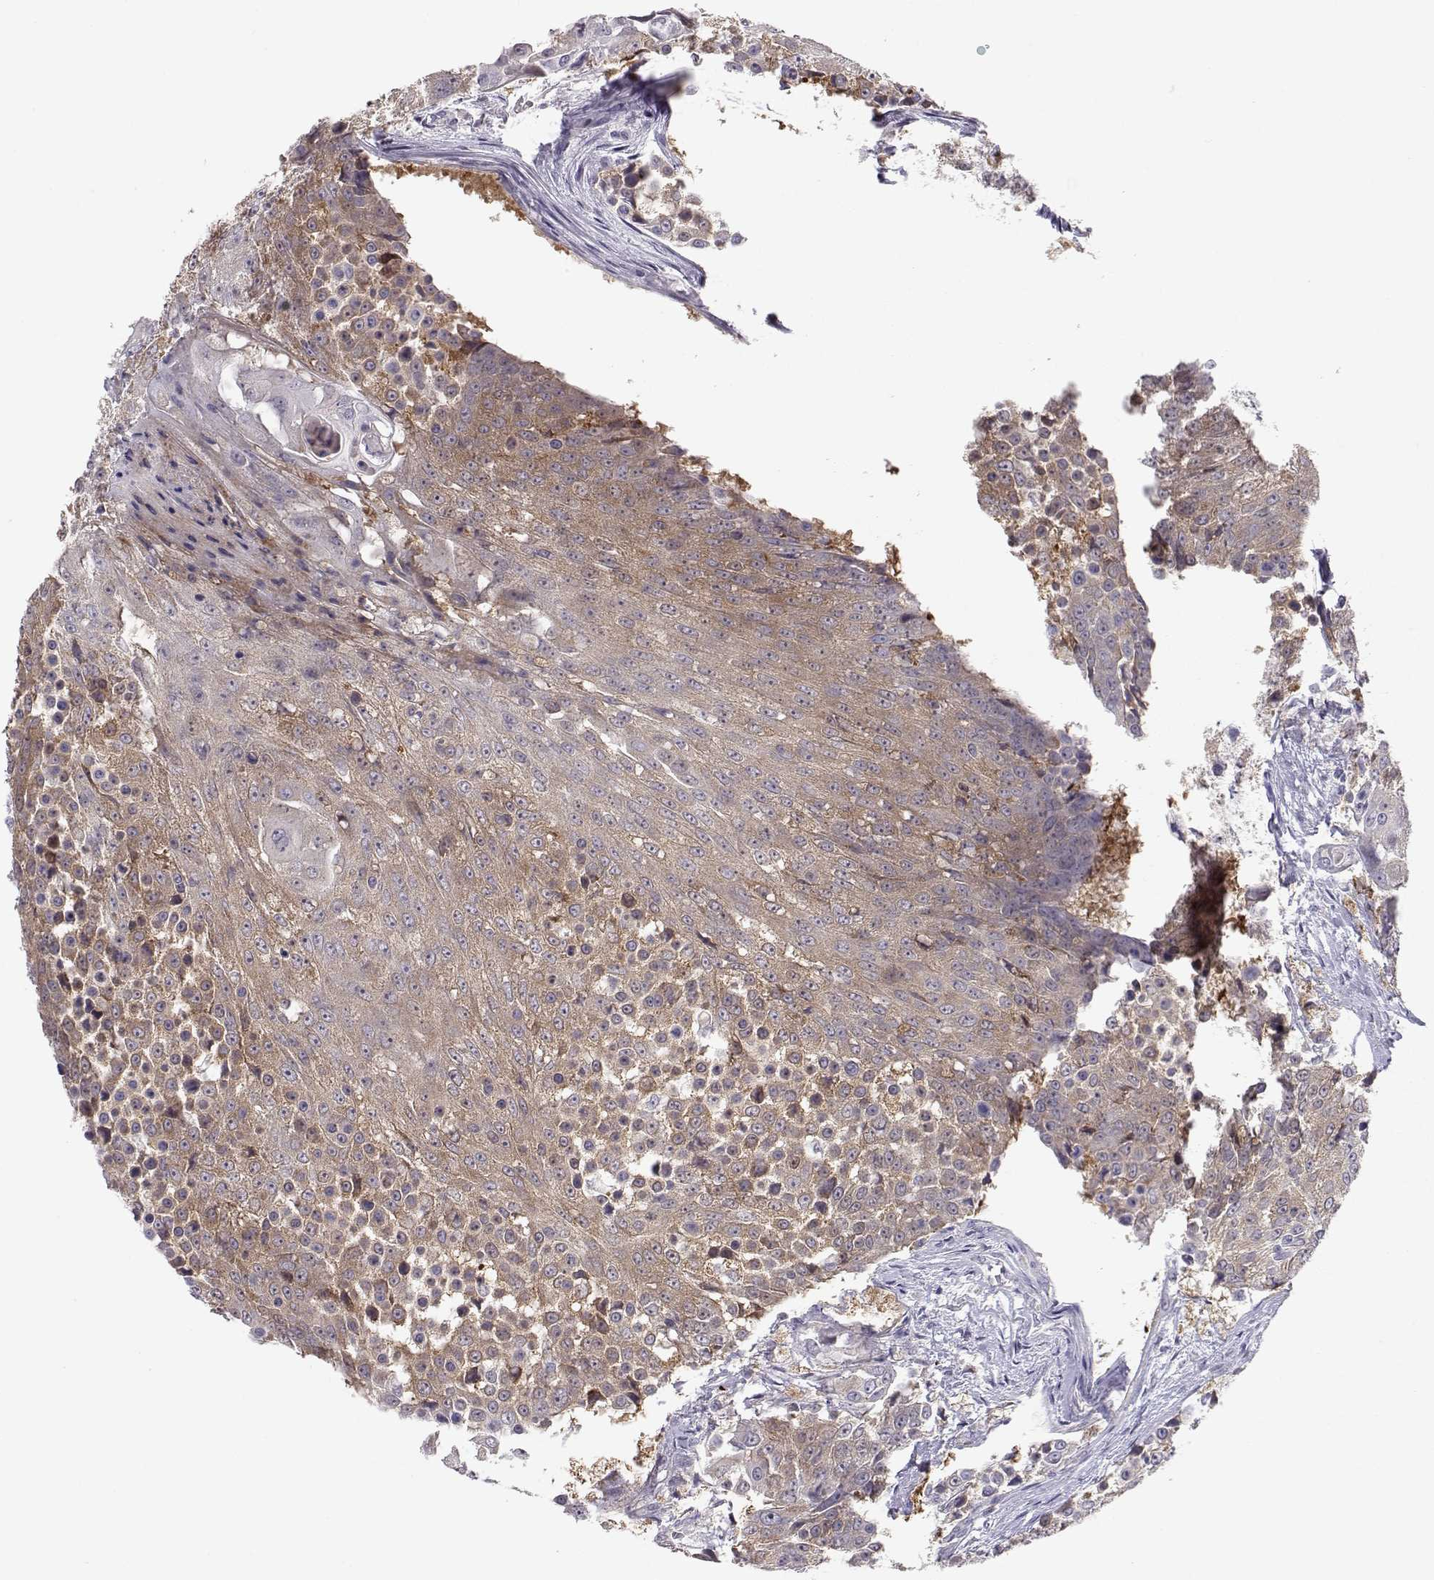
{"staining": {"intensity": "weak", "quantity": "25%-75%", "location": "cytoplasmic/membranous"}, "tissue": "urothelial cancer", "cell_type": "Tumor cells", "image_type": "cancer", "snomed": [{"axis": "morphology", "description": "Urothelial carcinoma, High grade"}, {"axis": "topography", "description": "Urinary bladder"}], "caption": "Immunohistochemistry (IHC) (DAB (3,3'-diaminobenzidine)) staining of human urothelial cancer shows weak cytoplasmic/membranous protein staining in approximately 25%-75% of tumor cells.", "gene": "NPVF", "patient": {"sex": "female", "age": 63}}